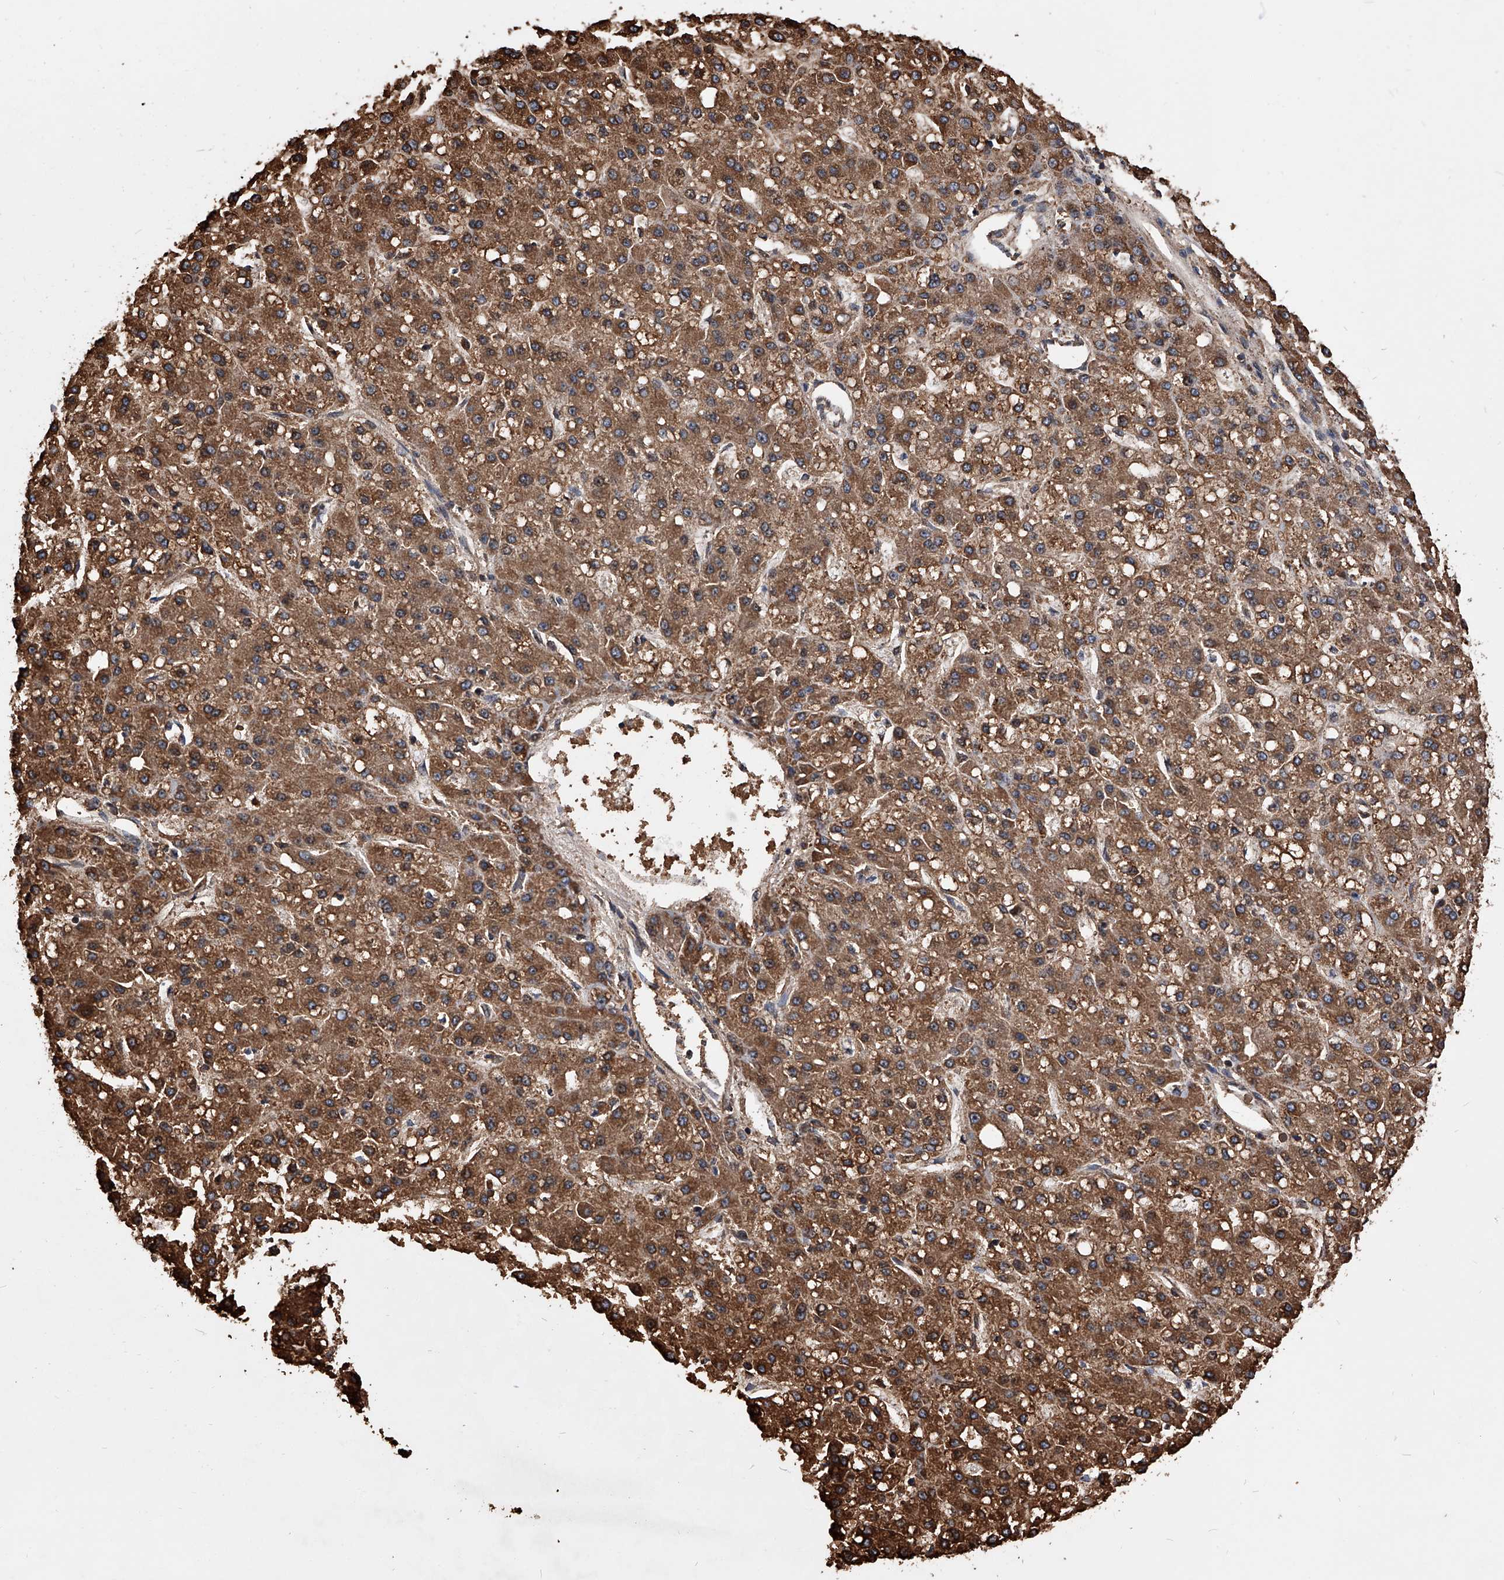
{"staining": {"intensity": "strong", "quantity": ">75%", "location": "cytoplasmic/membranous"}, "tissue": "liver cancer", "cell_type": "Tumor cells", "image_type": "cancer", "snomed": [{"axis": "morphology", "description": "Carcinoma, Hepatocellular, NOS"}, {"axis": "topography", "description": "Liver"}], "caption": "Protein staining of hepatocellular carcinoma (liver) tissue exhibits strong cytoplasmic/membranous expression in approximately >75% of tumor cells.", "gene": "SMPDL3A", "patient": {"sex": "male", "age": 67}}